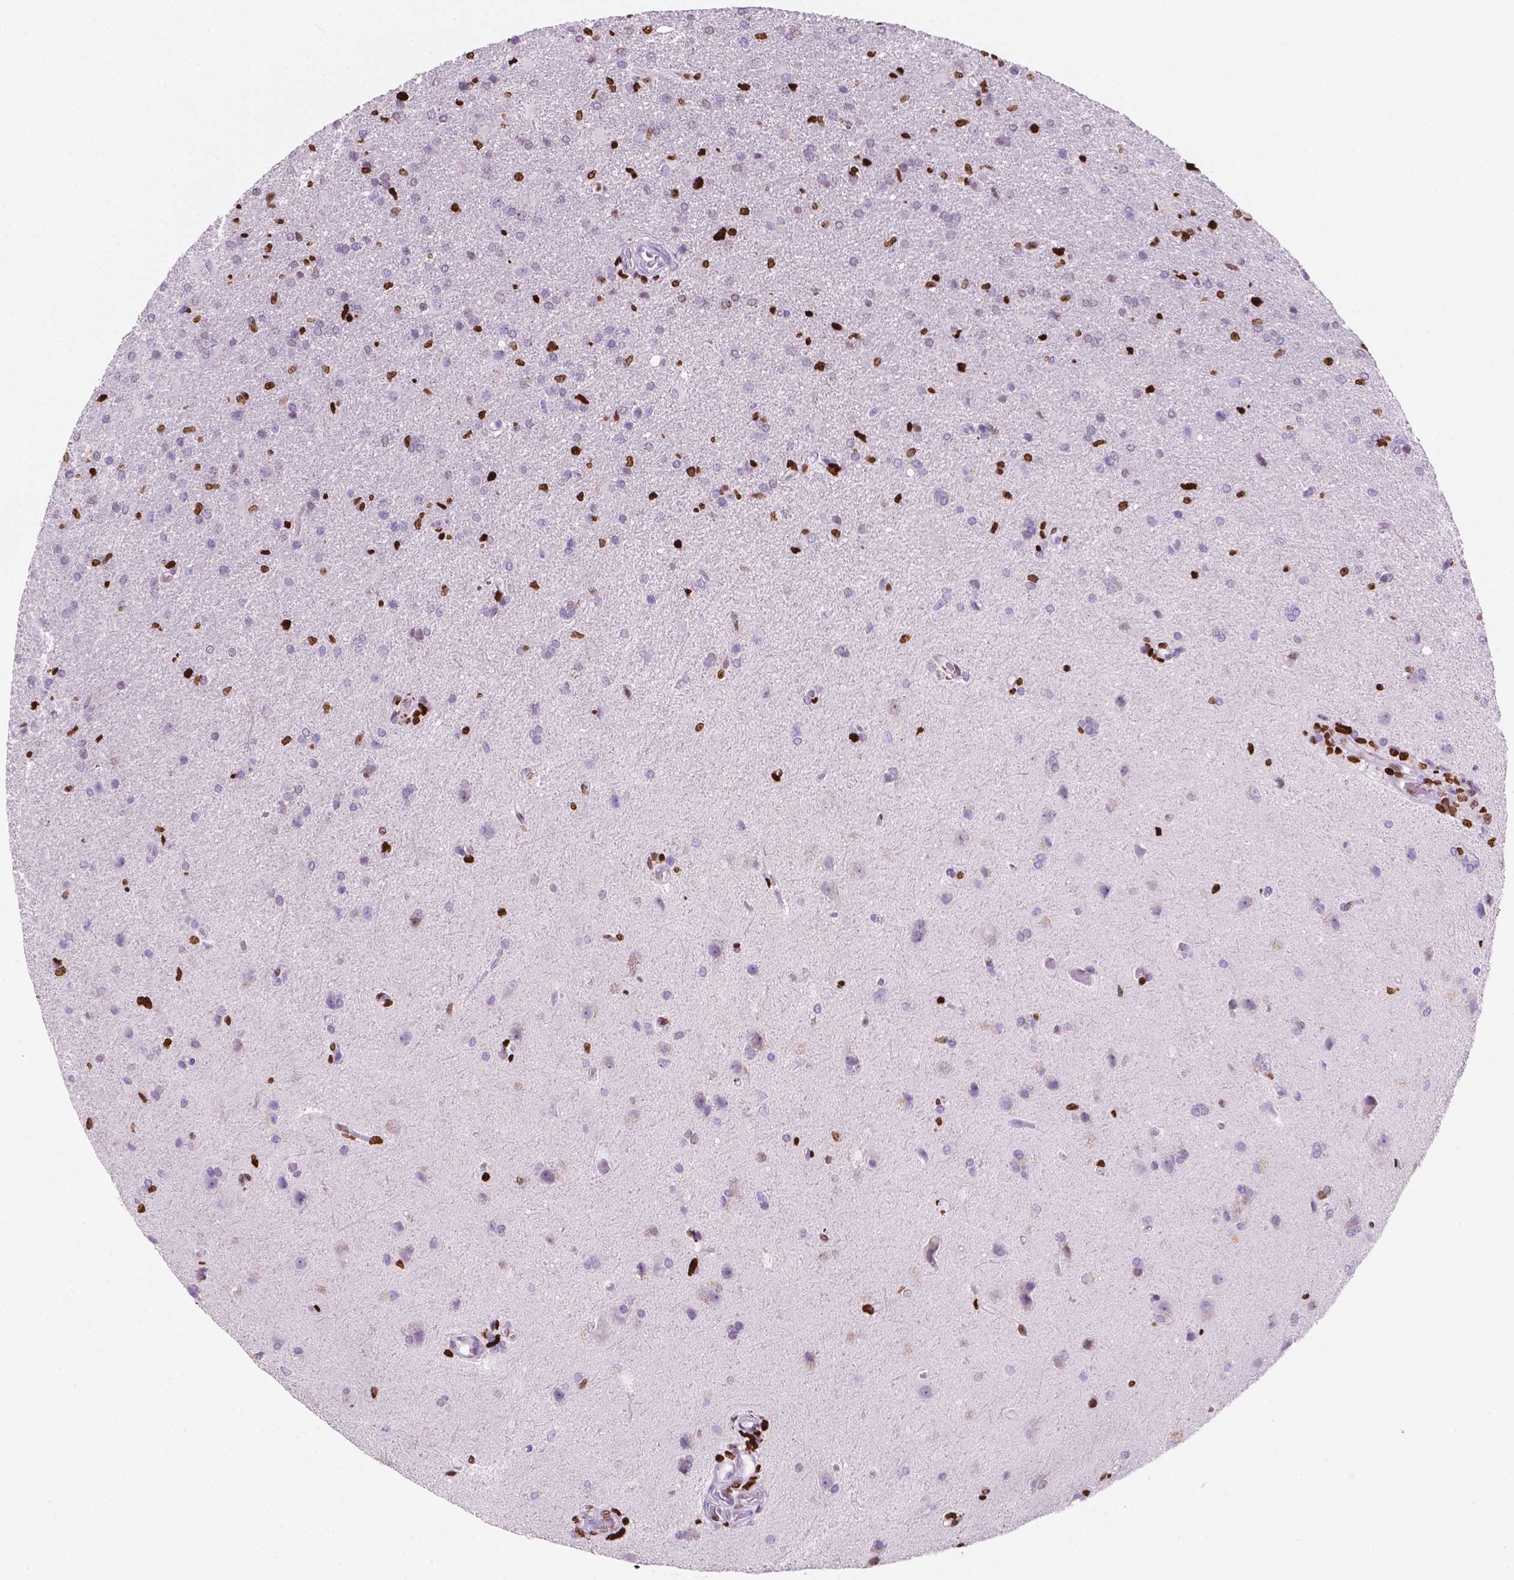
{"staining": {"intensity": "strong", "quantity": "<25%", "location": "nuclear"}, "tissue": "glioma", "cell_type": "Tumor cells", "image_type": "cancer", "snomed": [{"axis": "morphology", "description": "Glioma, malignant, High grade"}, {"axis": "topography", "description": "Brain"}], "caption": "DAB (3,3'-diaminobenzidine) immunohistochemical staining of glioma displays strong nuclear protein staining in about <25% of tumor cells.", "gene": "CBY3", "patient": {"sex": "male", "age": 68}}